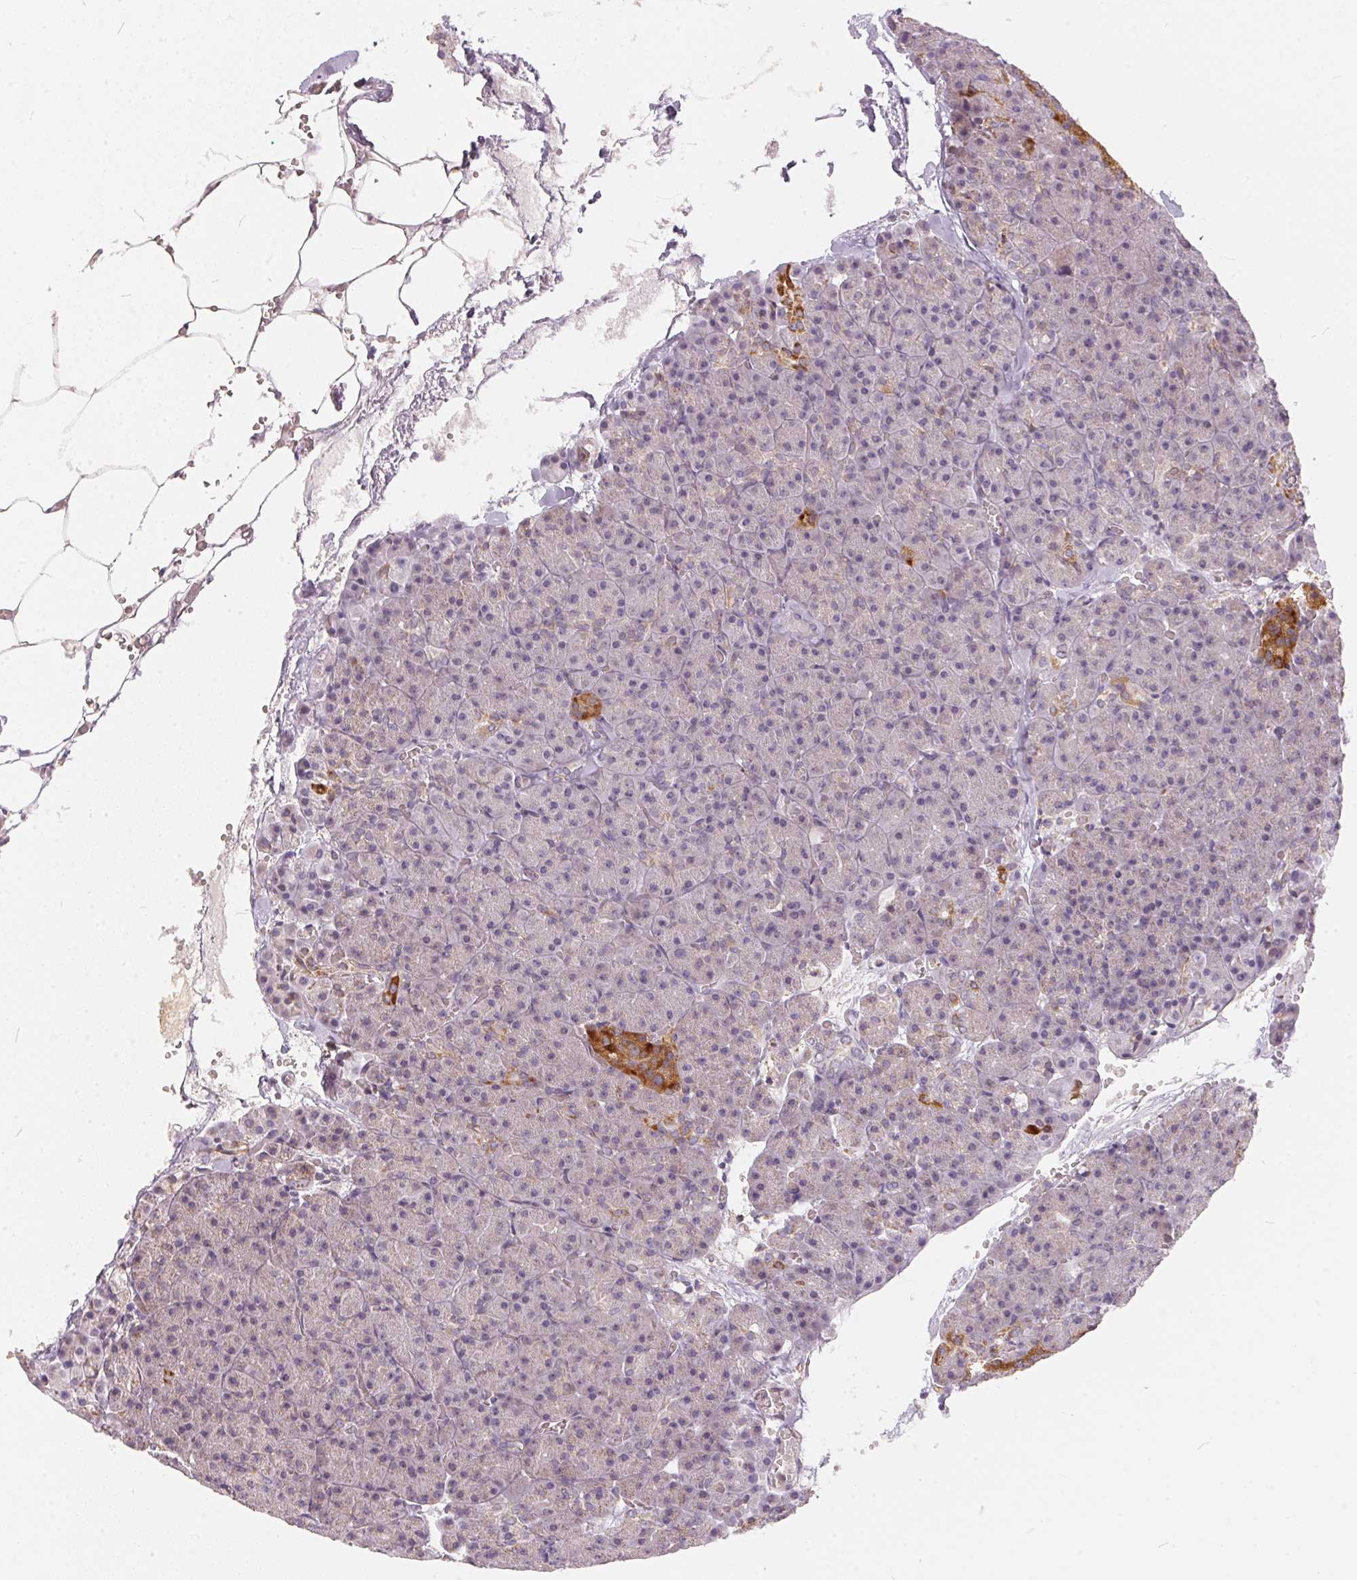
{"staining": {"intensity": "moderate", "quantity": "<25%", "location": "cytoplasmic/membranous"}, "tissue": "pancreas", "cell_type": "Exocrine glandular cells", "image_type": "normal", "snomed": [{"axis": "morphology", "description": "Normal tissue, NOS"}, {"axis": "topography", "description": "Pancreas"}], "caption": "Immunohistochemistry (IHC) image of normal pancreas: pancreas stained using IHC displays low levels of moderate protein expression localized specifically in the cytoplasmic/membranous of exocrine glandular cells, appearing as a cytoplasmic/membranous brown color.", "gene": "VWA5B2", "patient": {"sex": "female", "age": 74}}